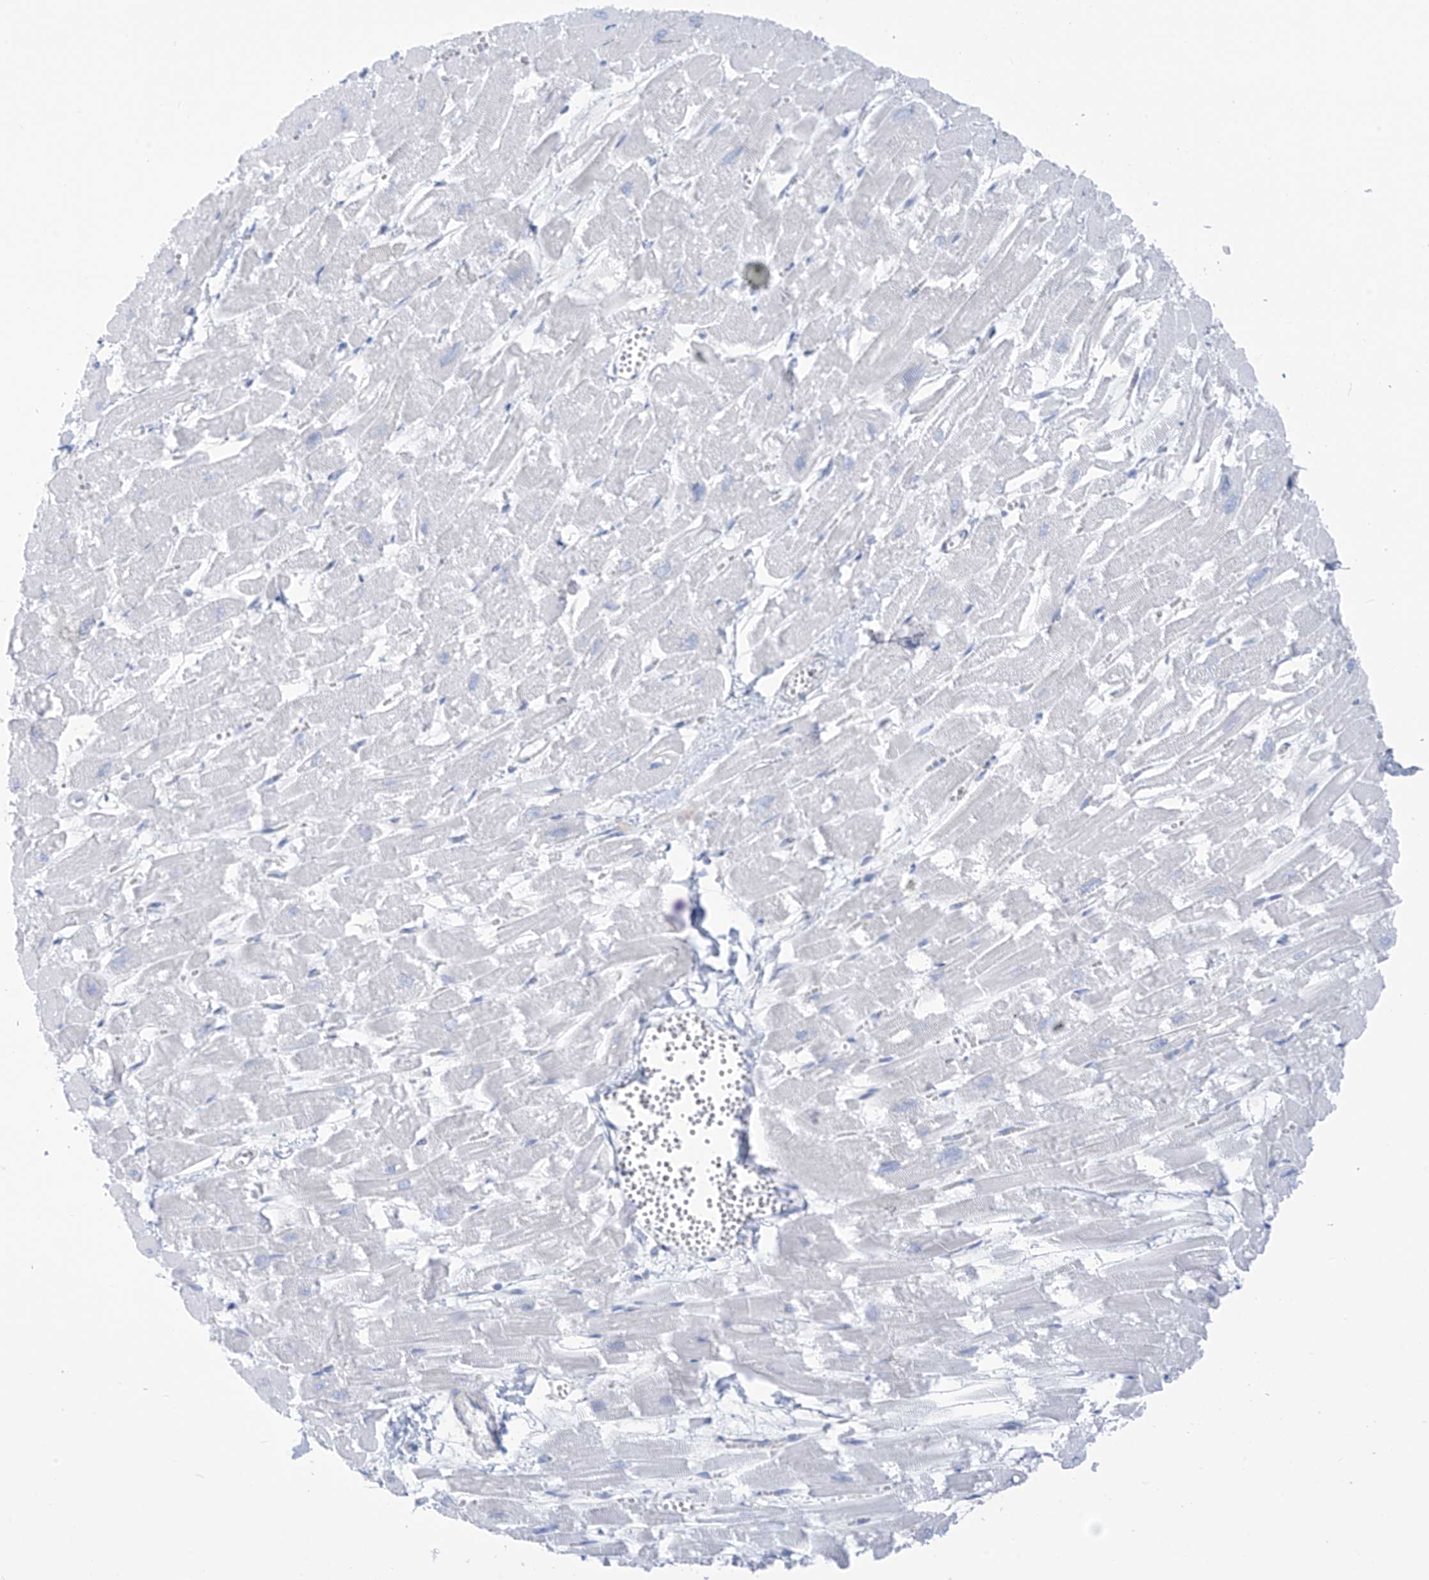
{"staining": {"intensity": "negative", "quantity": "none", "location": "none"}, "tissue": "heart muscle", "cell_type": "Cardiomyocytes", "image_type": "normal", "snomed": [{"axis": "morphology", "description": "Normal tissue, NOS"}, {"axis": "topography", "description": "Heart"}], "caption": "Unremarkable heart muscle was stained to show a protein in brown. There is no significant positivity in cardiomyocytes. (DAB (3,3'-diaminobenzidine) IHC visualized using brightfield microscopy, high magnification).", "gene": "RCN2", "patient": {"sex": "male", "age": 54}}